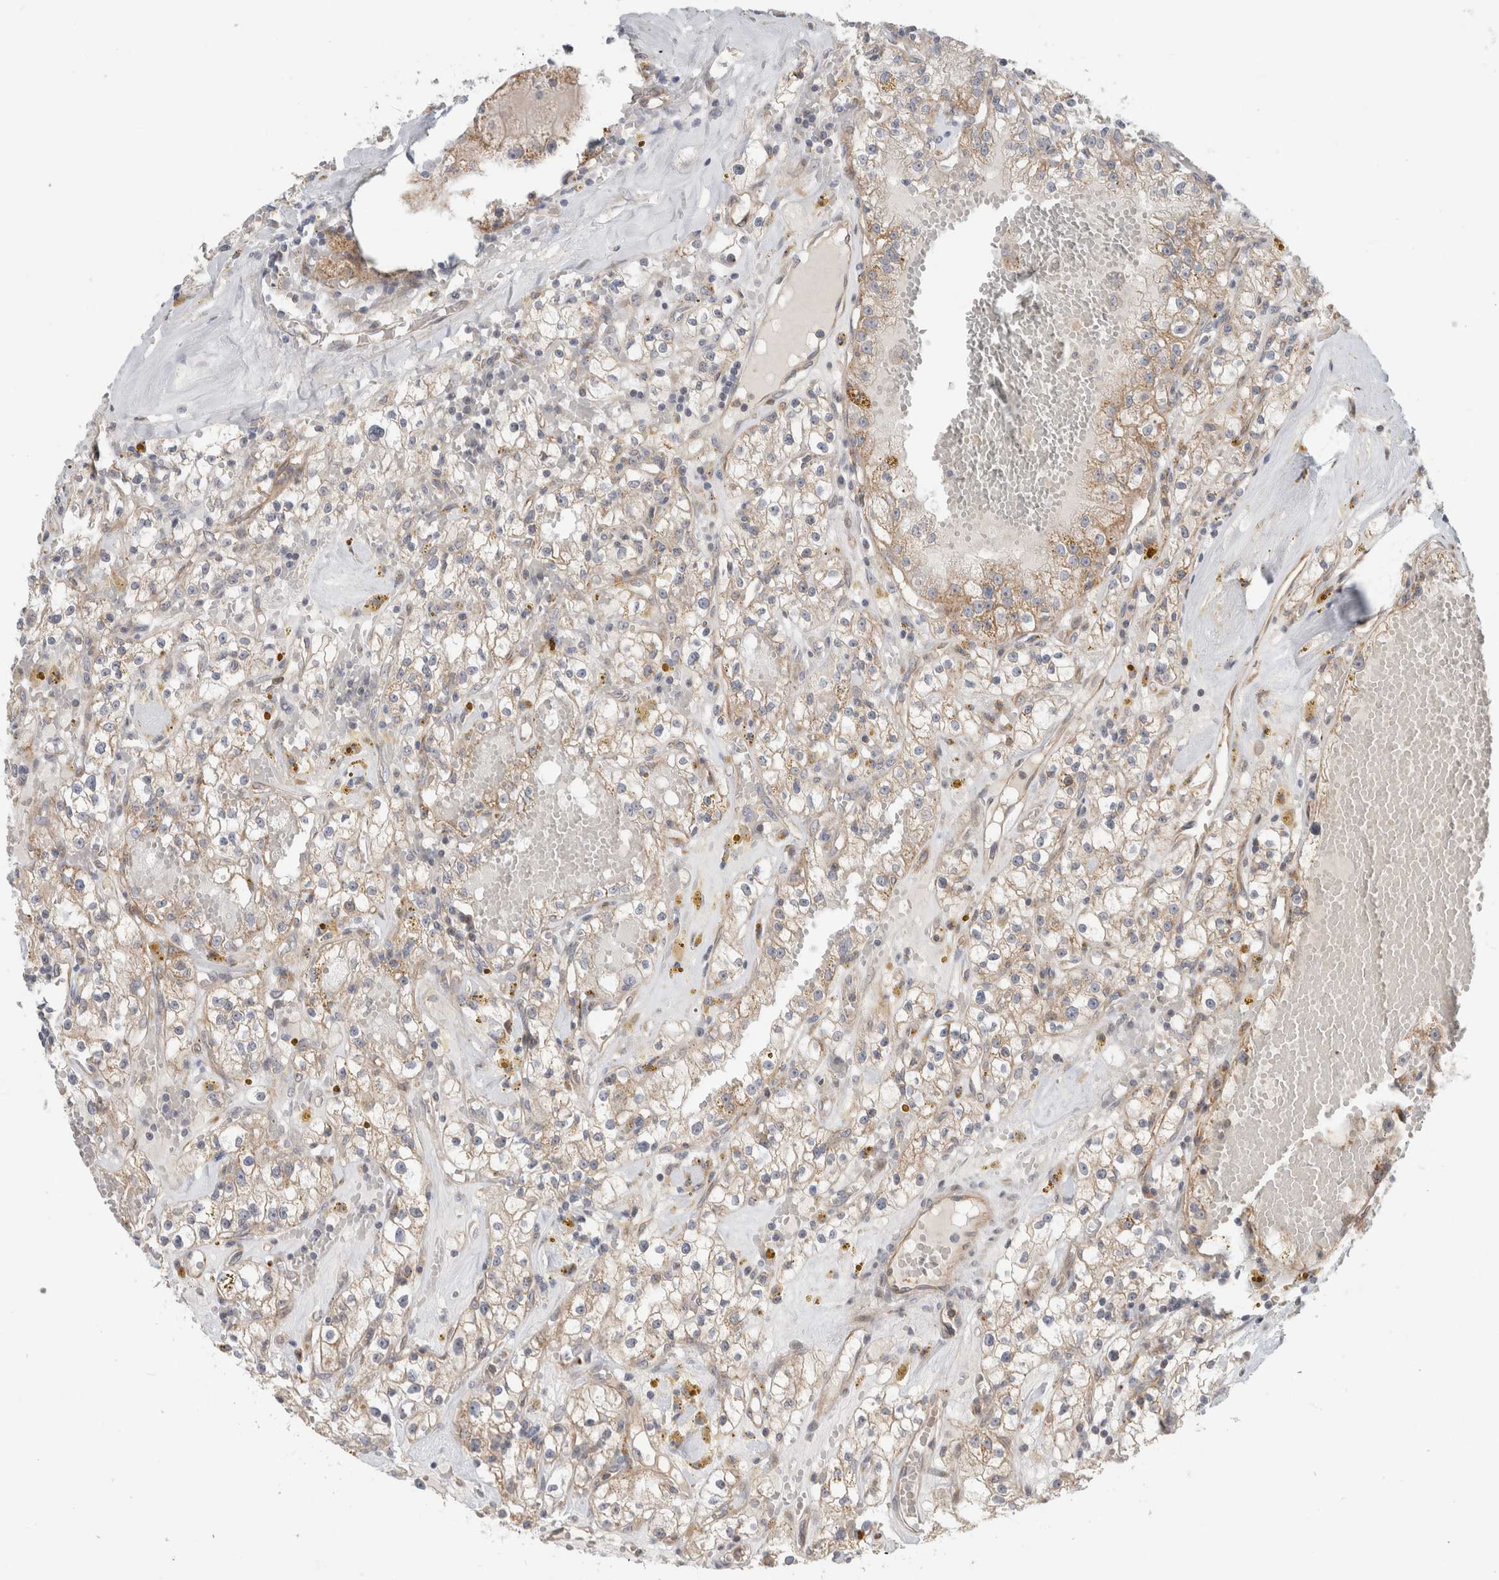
{"staining": {"intensity": "weak", "quantity": "25%-75%", "location": "cytoplasmic/membranous"}, "tissue": "renal cancer", "cell_type": "Tumor cells", "image_type": "cancer", "snomed": [{"axis": "morphology", "description": "Adenocarcinoma, NOS"}, {"axis": "topography", "description": "Kidney"}], "caption": "Immunohistochemistry of human renal adenocarcinoma exhibits low levels of weak cytoplasmic/membranous expression in approximately 25%-75% of tumor cells.", "gene": "KPNA5", "patient": {"sex": "male", "age": 56}}